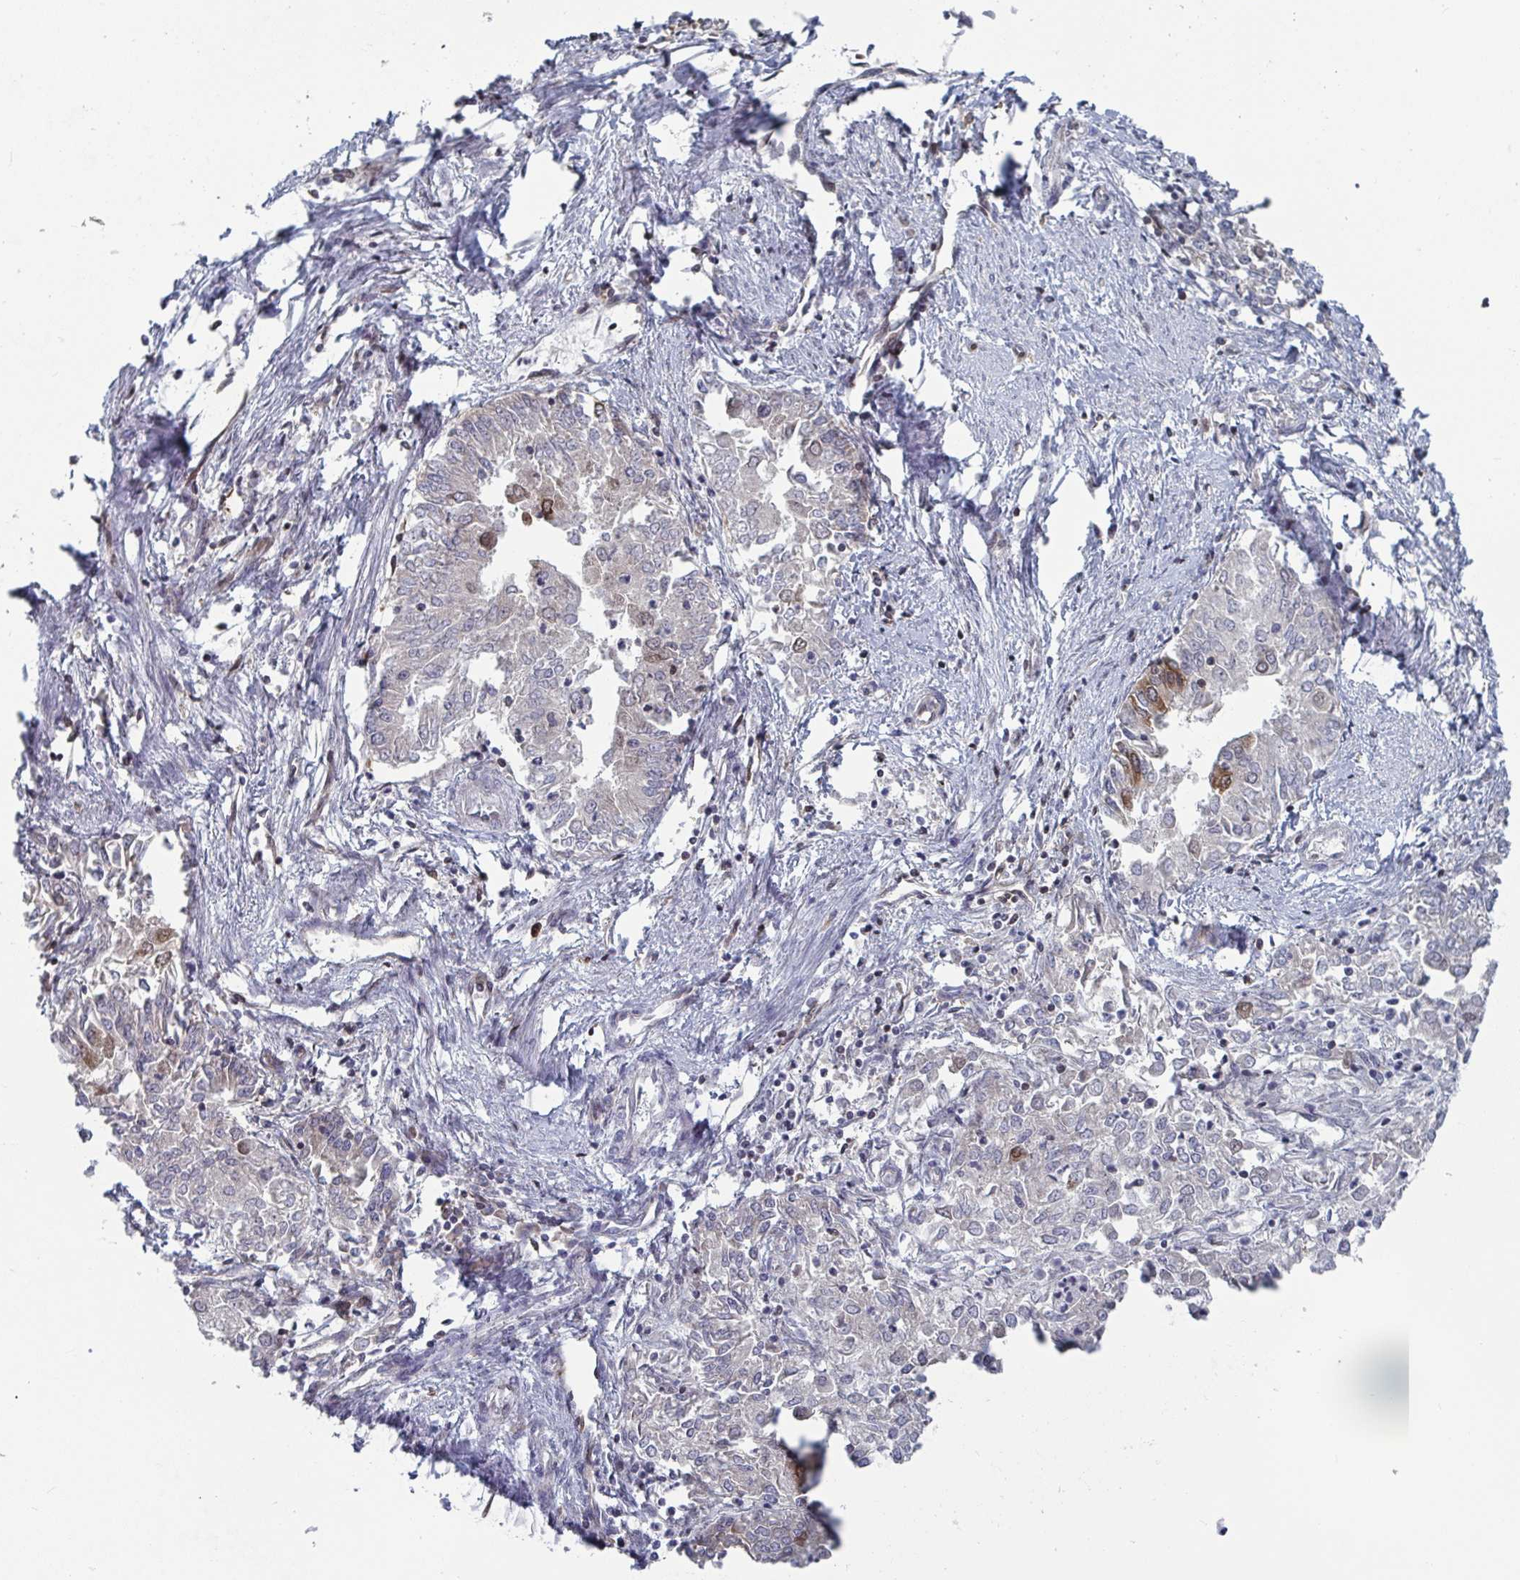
{"staining": {"intensity": "moderate", "quantity": "<25%", "location": "cytoplasmic/membranous"}, "tissue": "endometrial cancer", "cell_type": "Tumor cells", "image_type": "cancer", "snomed": [{"axis": "morphology", "description": "Adenocarcinoma, NOS"}, {"axis": "topography", "description": "Endometrium"}], "caption": "Protein staining by IHC demonstrates moderate cytoplasmic/membranous staining in about <25% of tumor cells in endometrial adenocarcinoma.", "gene": "GAR1", "patient": {"sex": "female", "age": 57}}